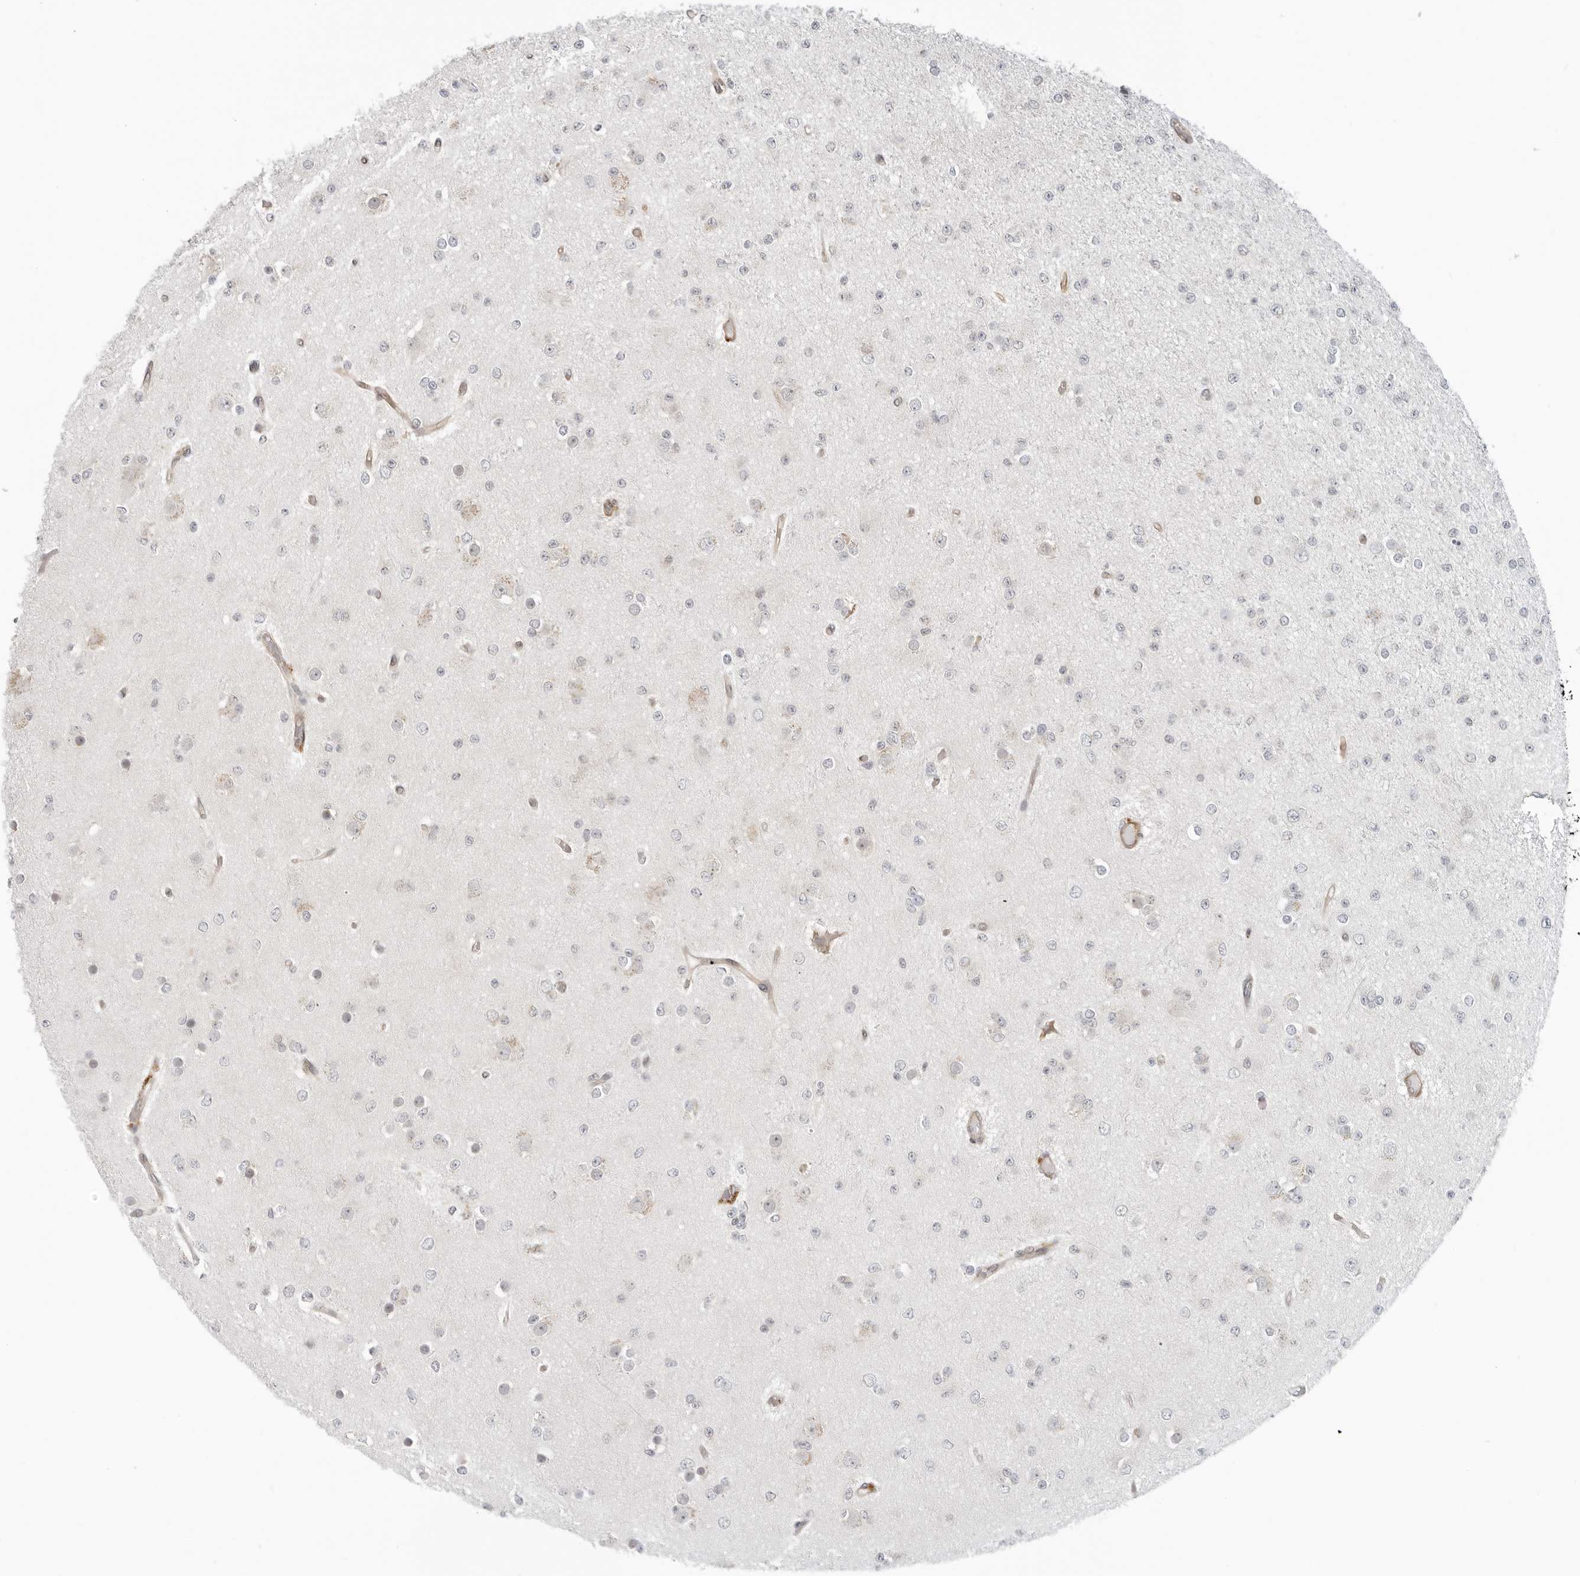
{"staining": {"intensity": "negative", "quantity": "none", "location": "none"}, "tissue": "glioma", "cell_type": "Tumor cells", "image_type": "cancer", "snomed": [{"axis": "morphology", "description": "Glioma, malignant, Low grade"}, {"axis": "topography", "description": "Brain"}], "caption": "Immunohistochemistry (IHC) of glioma displays no staining in tumor cells. (Stains: DAB (3,3'-diaminobenzidine) immunohistochemistry with hematoxylin counter stain, Microscopy: brightfield microscopy at high magnification).", "gene": "SUGCT", "patient": {"sex": "female", "age": 22}}